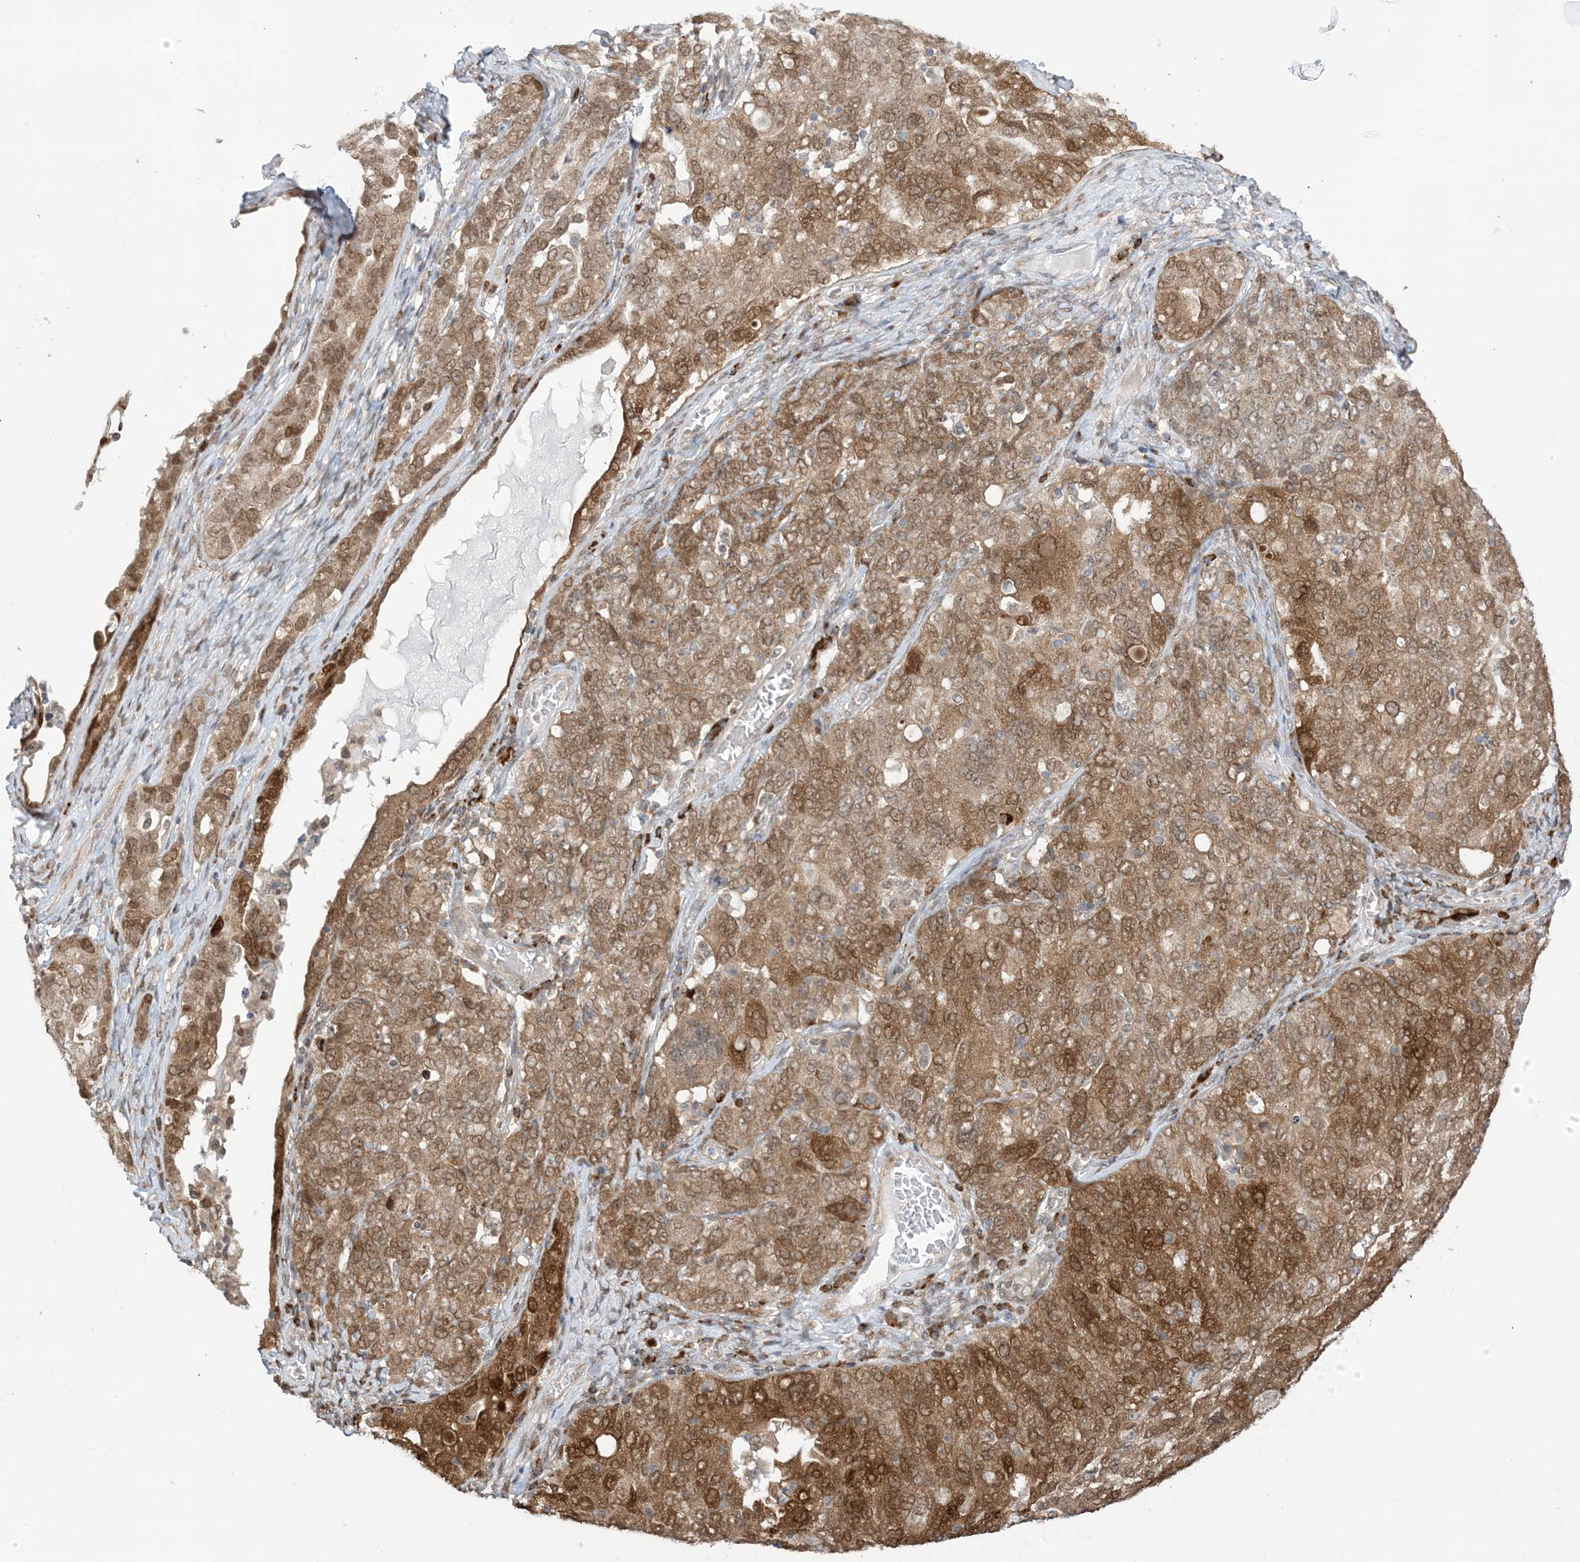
{"staining": {"intensity": "strong", "quantity": ">75%", "location": "cytoplasmic/membranous,nuclear"}, "tissue": "ovarian cancer", "cell_type": "Tumor cells", "image_type": "cancer", "snomed": [{"axis": "morphology", "description": "Carcinoma, endometroid"}, {"axis": "topography", "description": "Ovary"}], "caption": "Immunohistochemistry (IHC) staining of ovarian endometroid carcinoma, which displays high levels of strong cytoplasmic/membranous and nuclear staining in approximately >75% of tumor cells indicating strong cytoplasmic/membranous and nuclear protein expression. The staining was performed using DAB (brown) for protein detection and nuclei were counterstained in hematoxylin (blue).", "gene": "UBE2E2", "patient": {"sex": "female", "age": 62}}